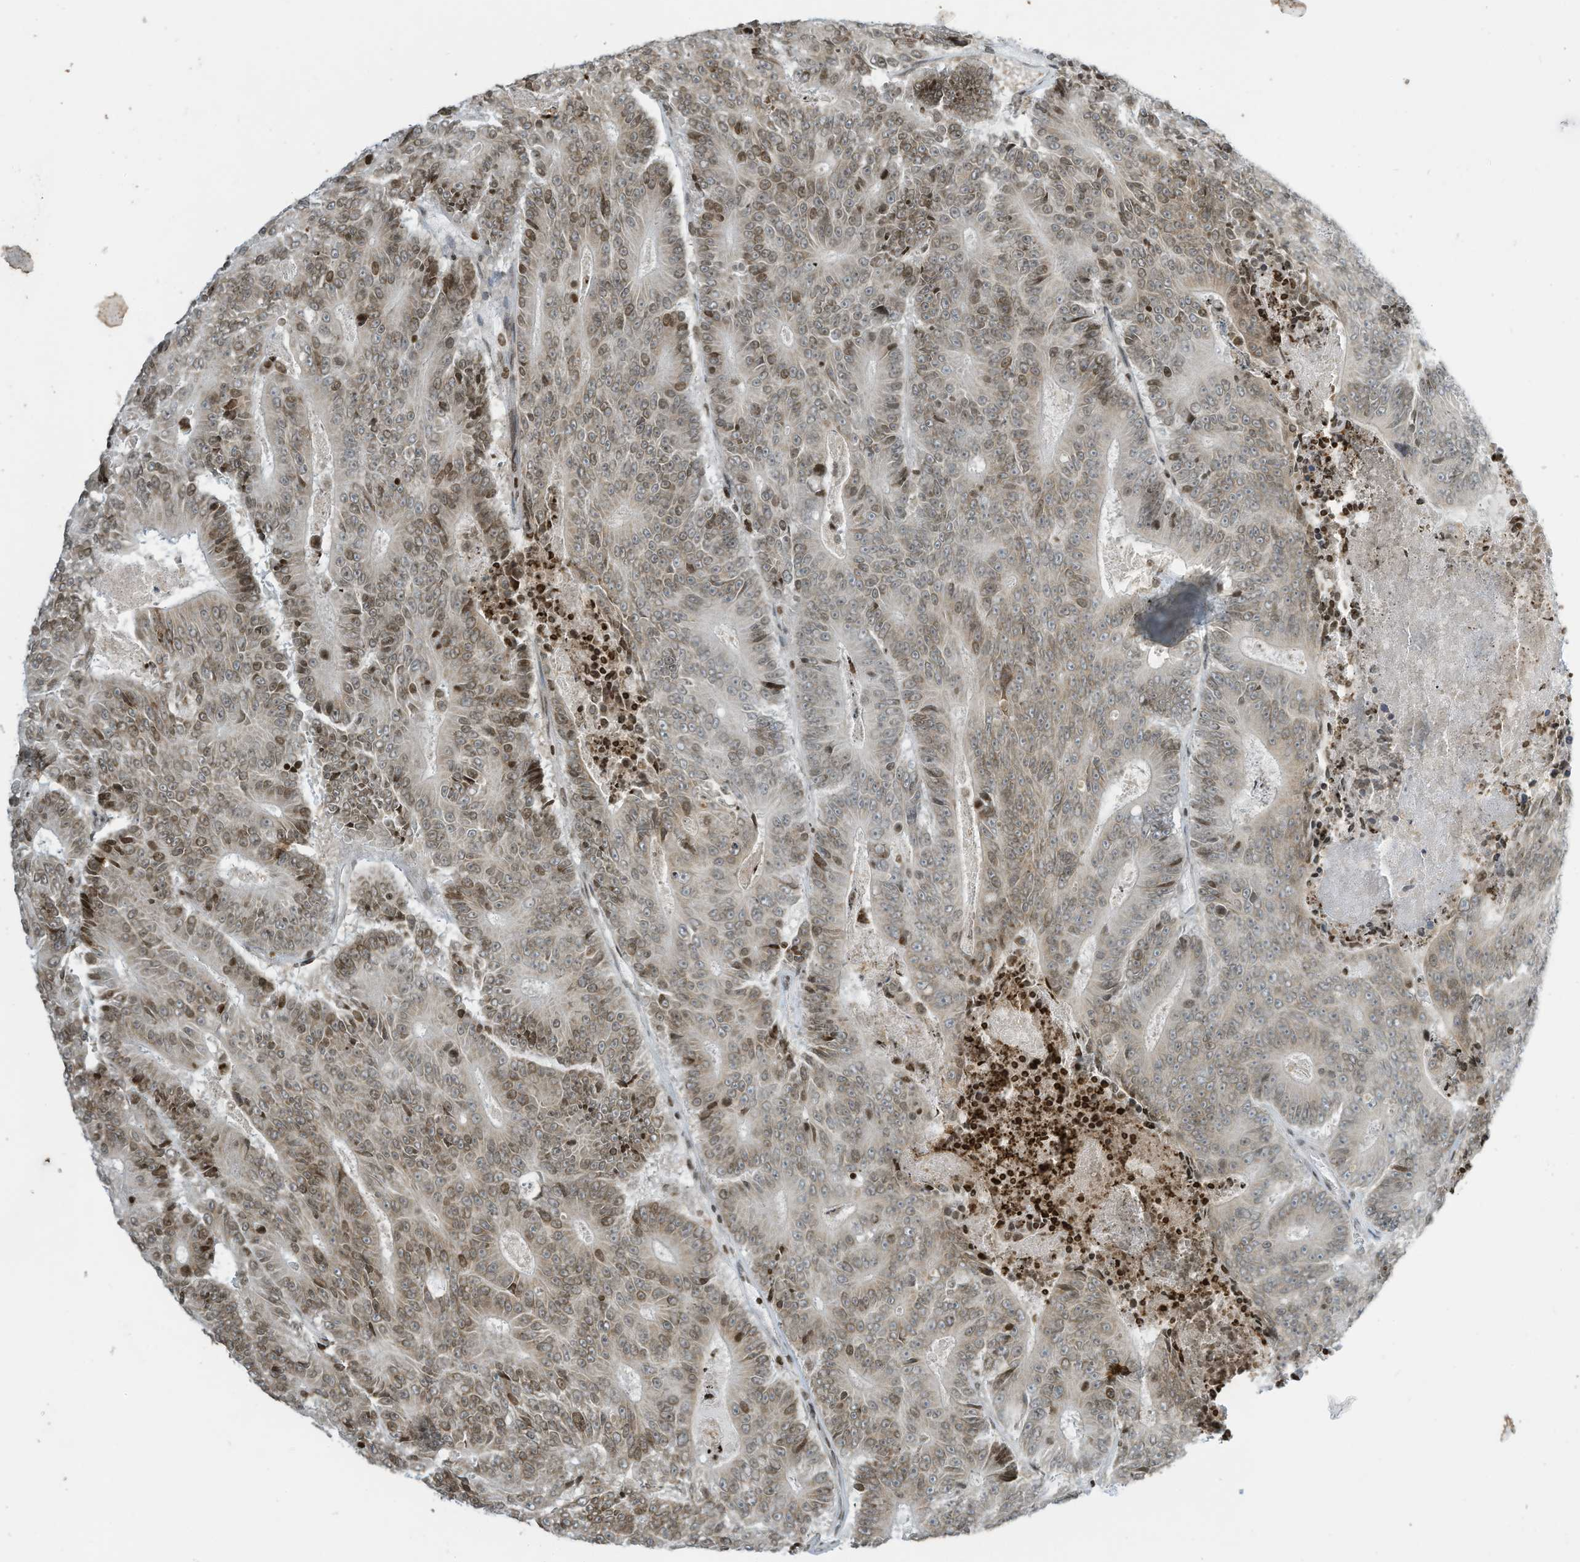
{"staining": {"intensity": "moderate", "quantity": "25%-75%", "location": "nuclear"}, "tissue": "colorectal cancer", "cell_type": "Tumor cells", "image_type": "cancer", "snomed": [{"axis": "morphology", "description": "Adenocarcinoma, NOS"}, {"axis": "topography", "description": "Colon"}], "caption": "Brown immunohistochemical staining in adenocarcinoma (colorectal) shows moderate nuclear positivity in approximately 25%-75% of tumor cells. The staining is performed using DAB brown chromogen to label protein expression. The nuclei are counter-stained blue using hematoxylin.", "gene": "ADI1", "patient": {"sex": "male", "age": 83}}